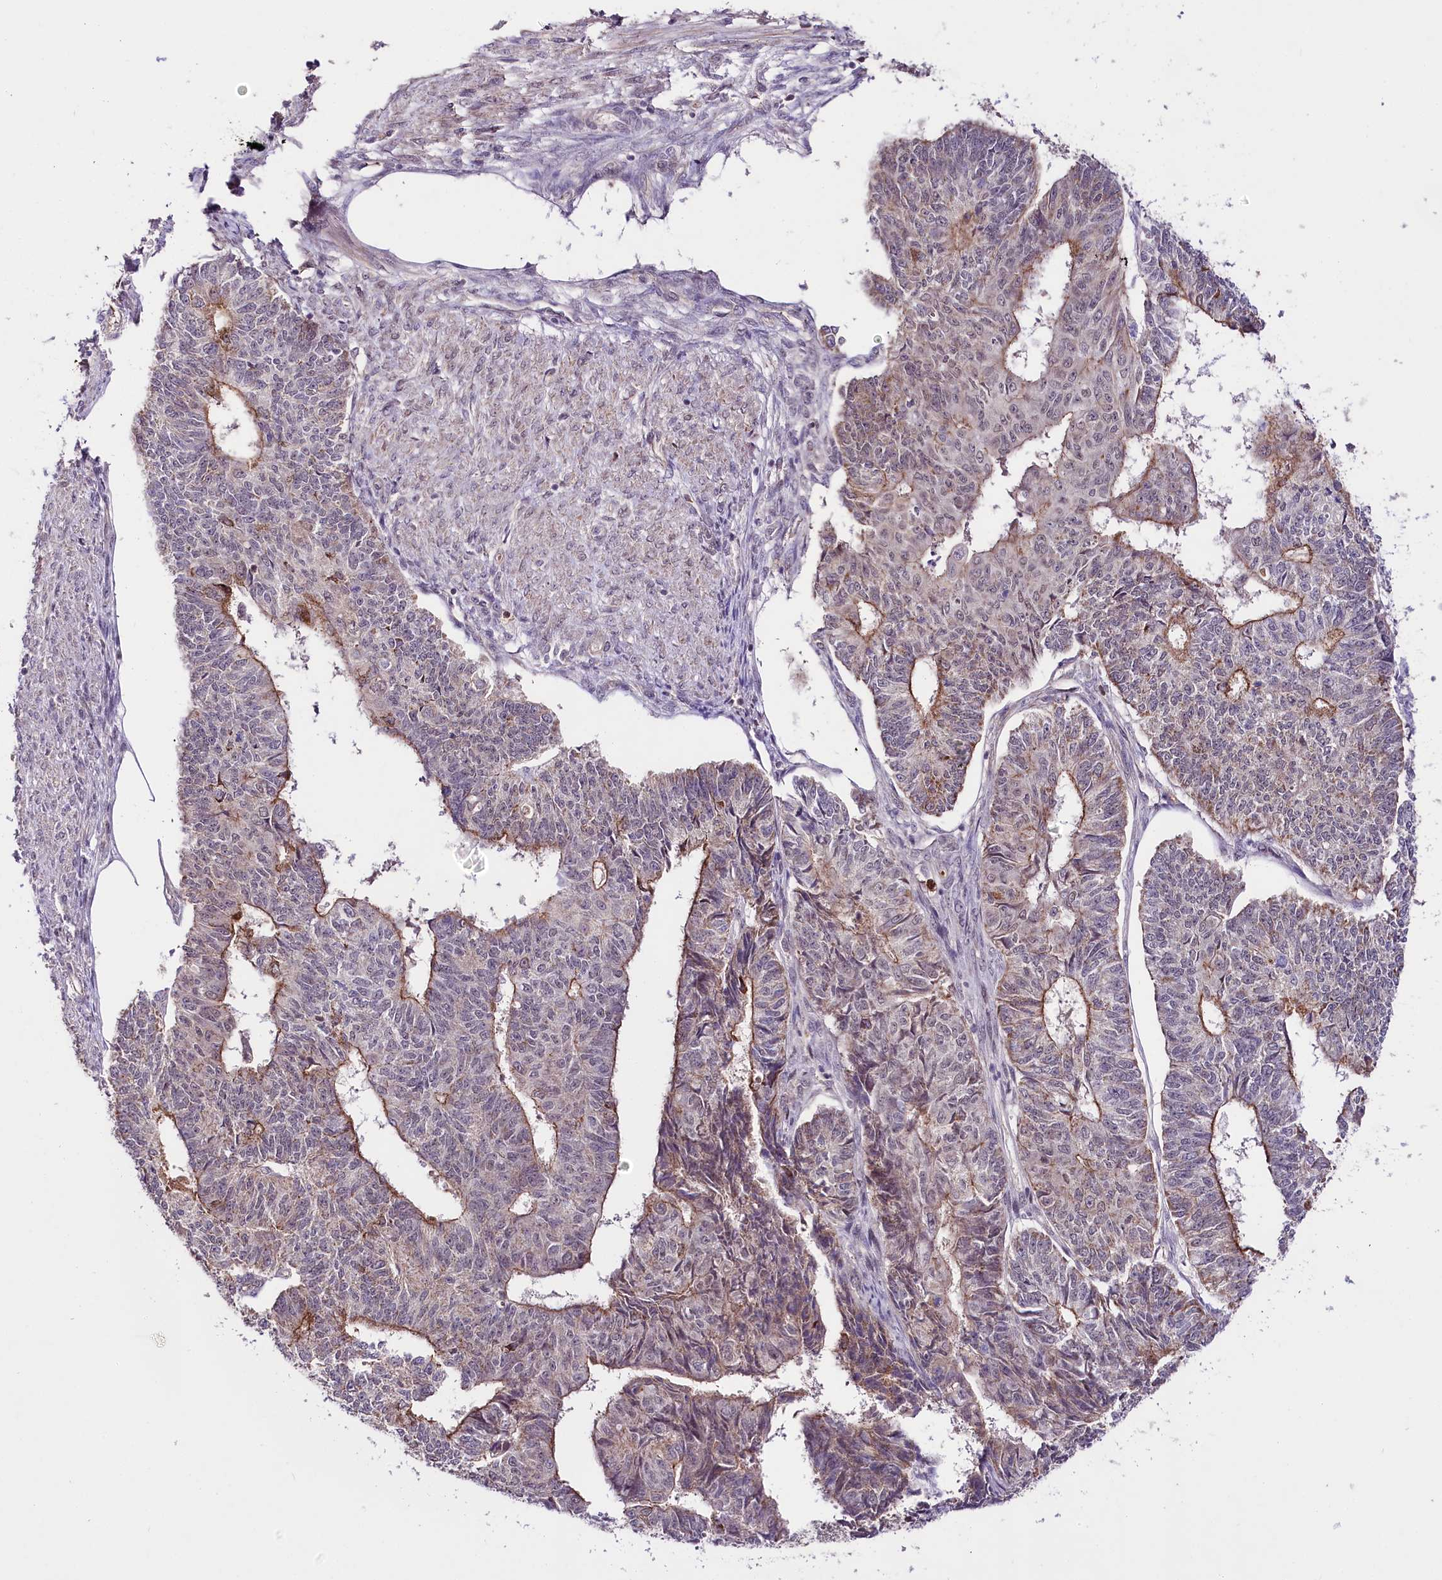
{"staining": {"intensity": "moderate", "quantity": "25%-75%", "location": "cytoplasmic/membranous"}, "tissue": "endometrial cancer", "cell_type": "Tumor cells", "image_type": "cancer", "snomed": [{"axis": "morphology", "description": "Adenocarcinoma, NOS"}, {"axis": "topography", "description": "Endometrium"}], "caption": "Immunohistochemistry (IHC) photomicrograph of neoplastic tissue: adenocarcinoma (endometrial) stained using immunohistochemistry (IHC) reveals medium levels of moderate protein expression localized specifically in the cytoplasmic/membranous of tumor cells, appearing as a cytoplasmic/membranous brown color.", "gene": "TAFAZZIN", "patient": {"sex": "female", "age": 32}}